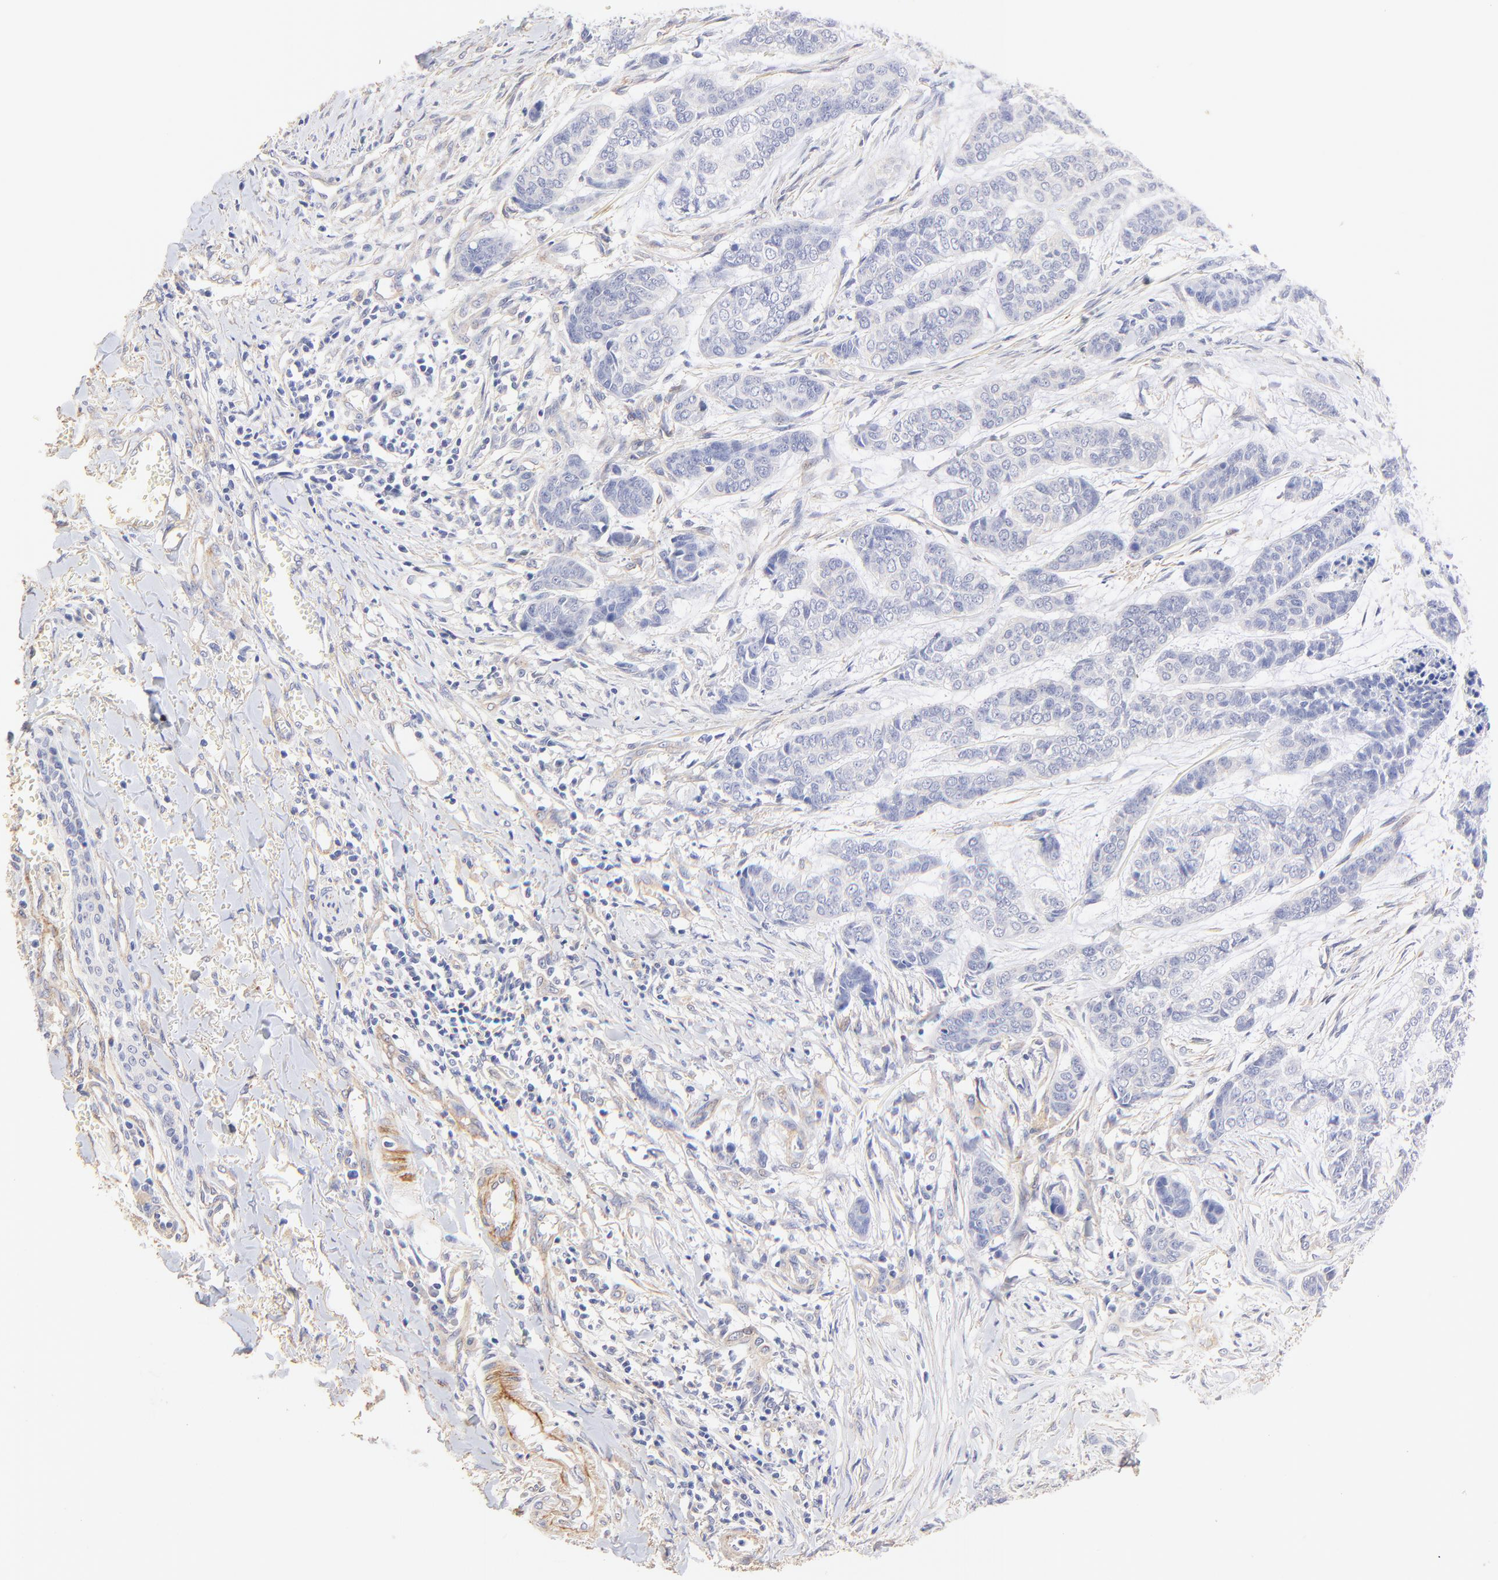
{"staining": {"intensity": "negative", "quantity": "none", "location": "none"}, "tissue": "skin cancer", "cell_type": "Tumor cells", "image_type": "cancer", "snomed": [{"axis": "morphology", "description": "Basal cell carcinoma"}, {"axis": "topography", "description": "Skin"}], "caption": "Skin cancer (basal cell carcinoma) stained for a protein using immunohistochemistry (IHC) displays no staining tumor cells.", "gene": "ACTRT1", "patient": {"sex": "female", "age": 64}}